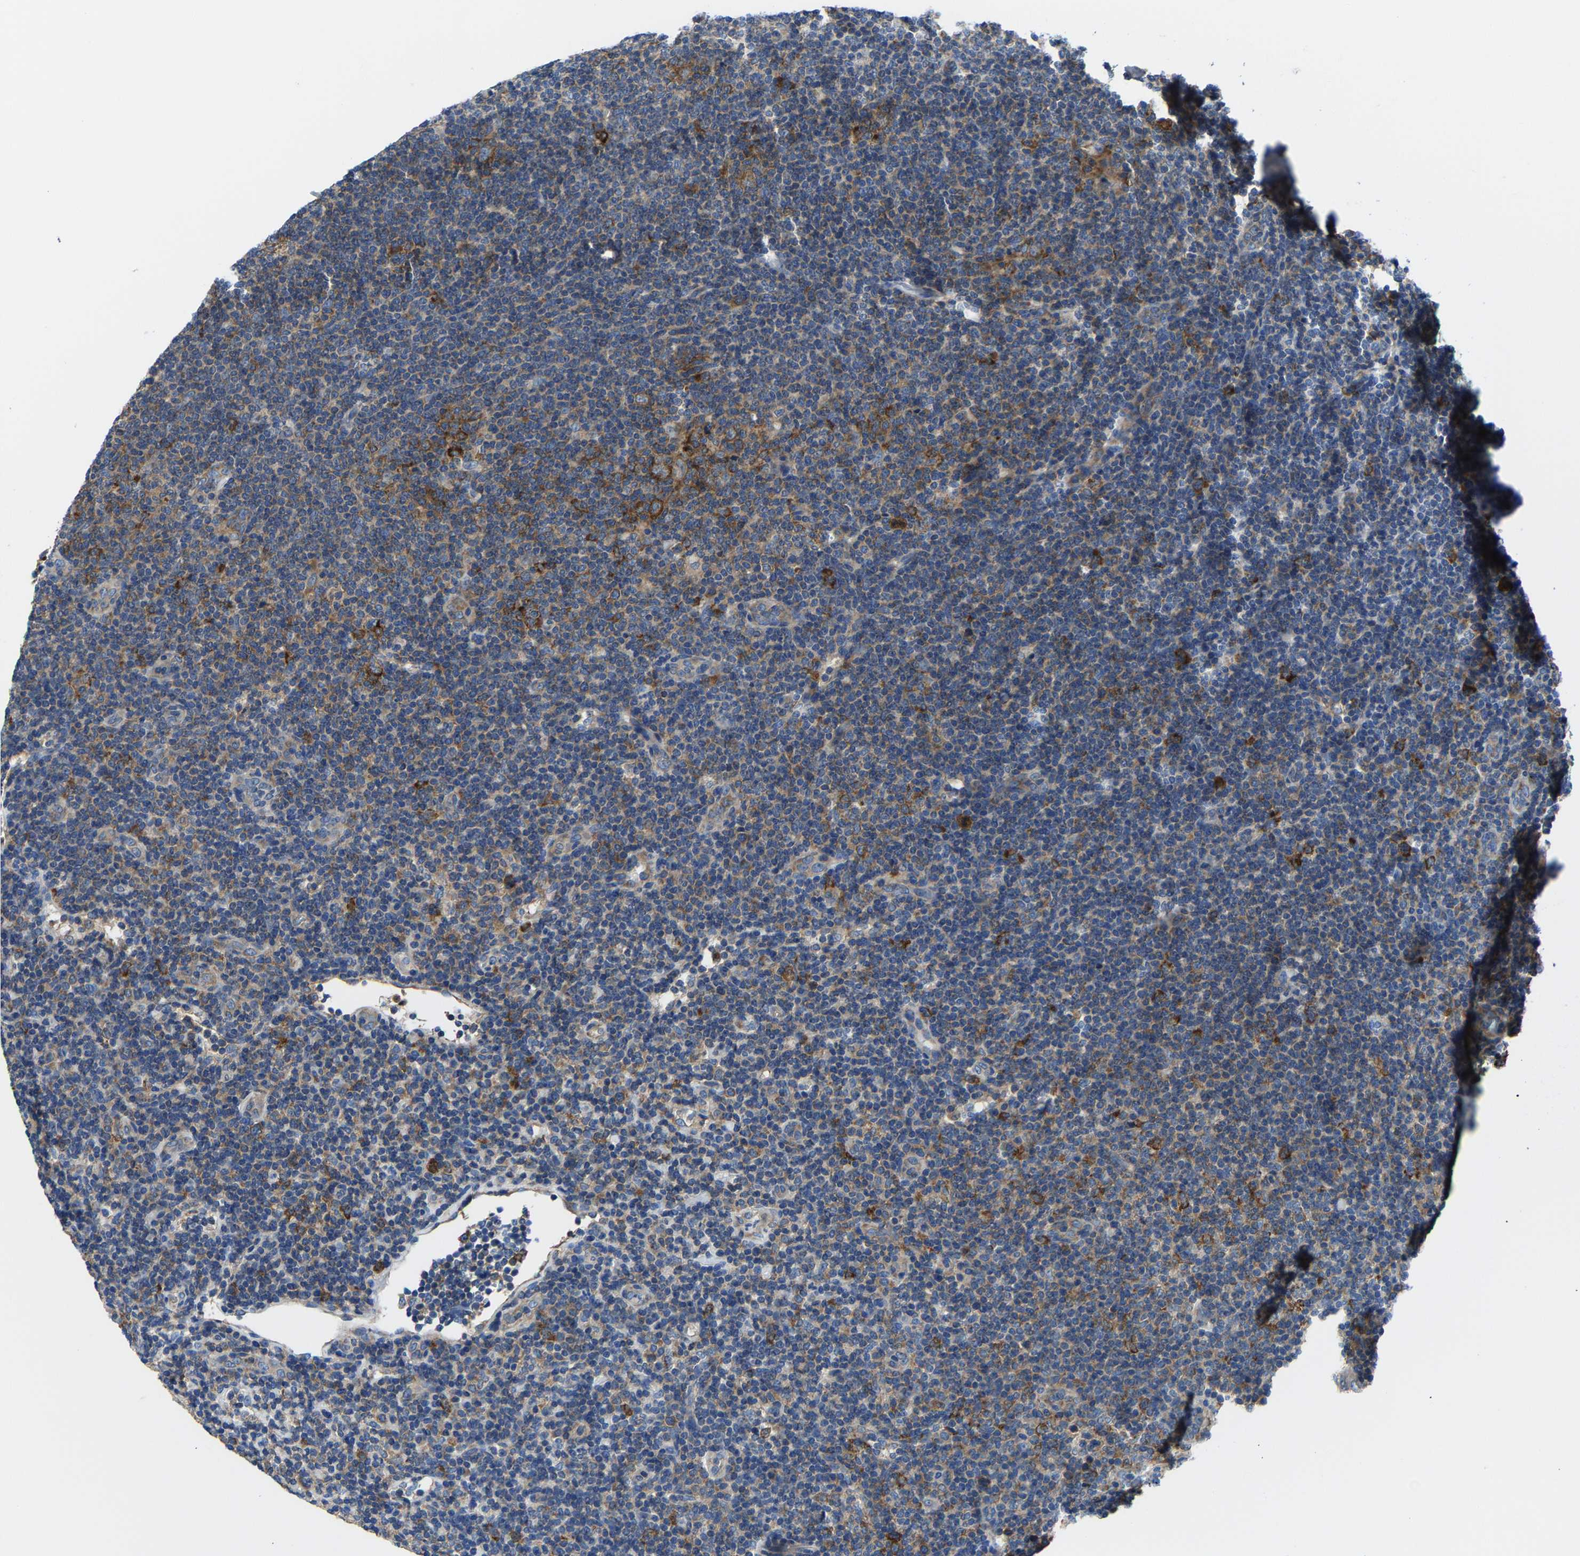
{"staining": {"intensity": "moderate", "quantity": ">75%", "location": "cytoplasmic/membranous"}, "tissue": "lymphoma", "cell_type": "Tumor cells", "image_type": "cancer", "snomed": [{"axis": "morphology", "description": "Hodgkin's disease, NOS"}, {"axis": "topography", "description": "Lymph node"}], "caption": "Hodgkin's disease stained with immunohistochemistry (IHC) exhibits moderate cytoplasmic/membranous staining in approximately >75% of tumor cells.", "gene": "G3BP2", "patient": {"sex": "female", "age": 57}}